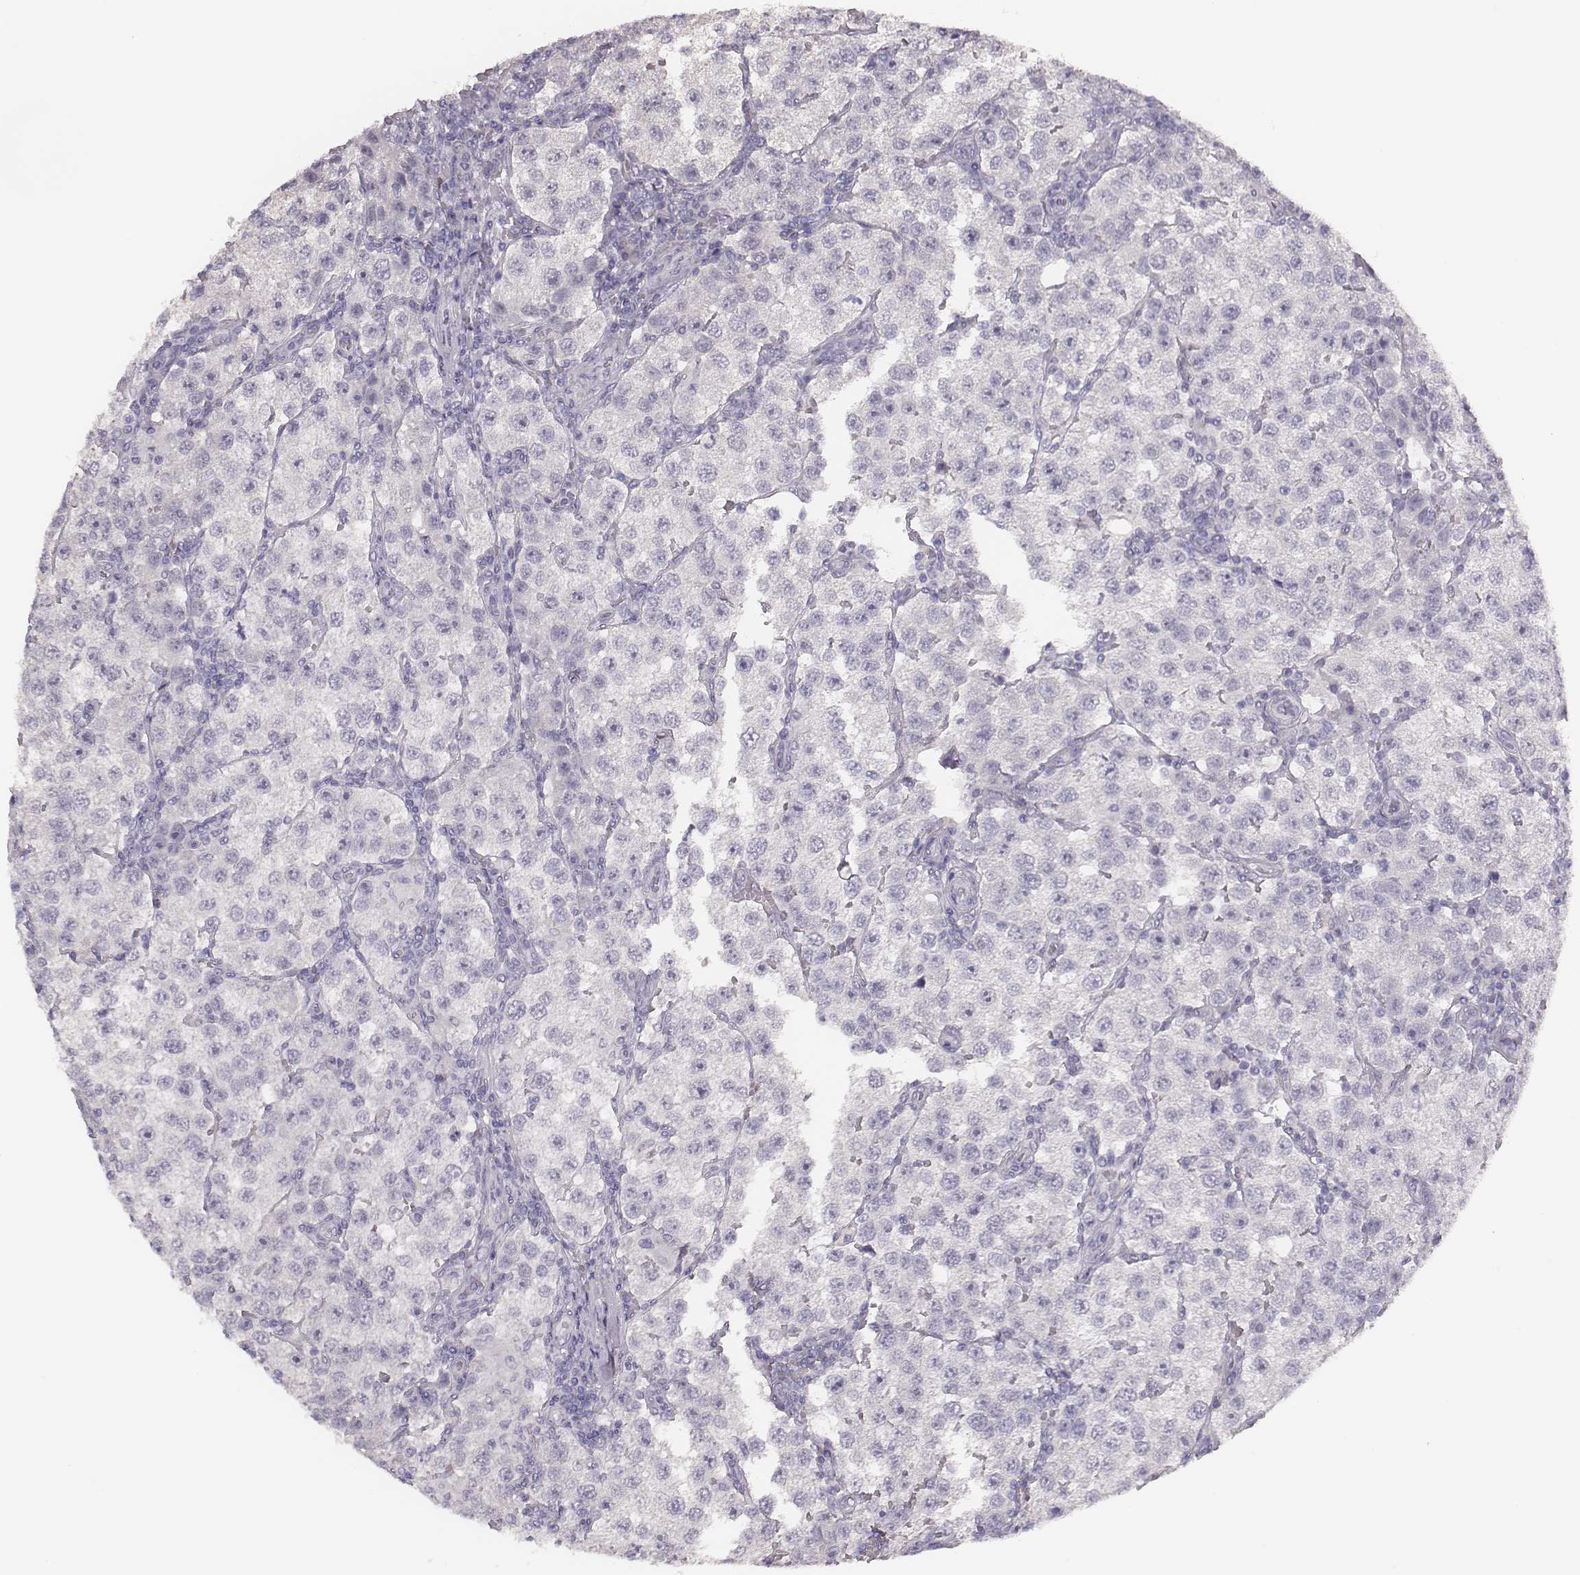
{"staining": {"intensity": "negative", "quantity": "none", "location": "none"}, "tissue": "testis cancer", "cell_type": "Tumor cells", "image_type": "cancer", "snomed": [{"axis": "morphology", "description": "Seminoma, NOS"}, {"axis": "topography", "description": "Testis"}], "caption": "This is an immunohistochemistry (IHC) photomicrograph of testis cancer (seminoma). There is no expression in tumor cells.", "gene": "ADGRF4", "patient": {"sex": "male", "age": 37}}